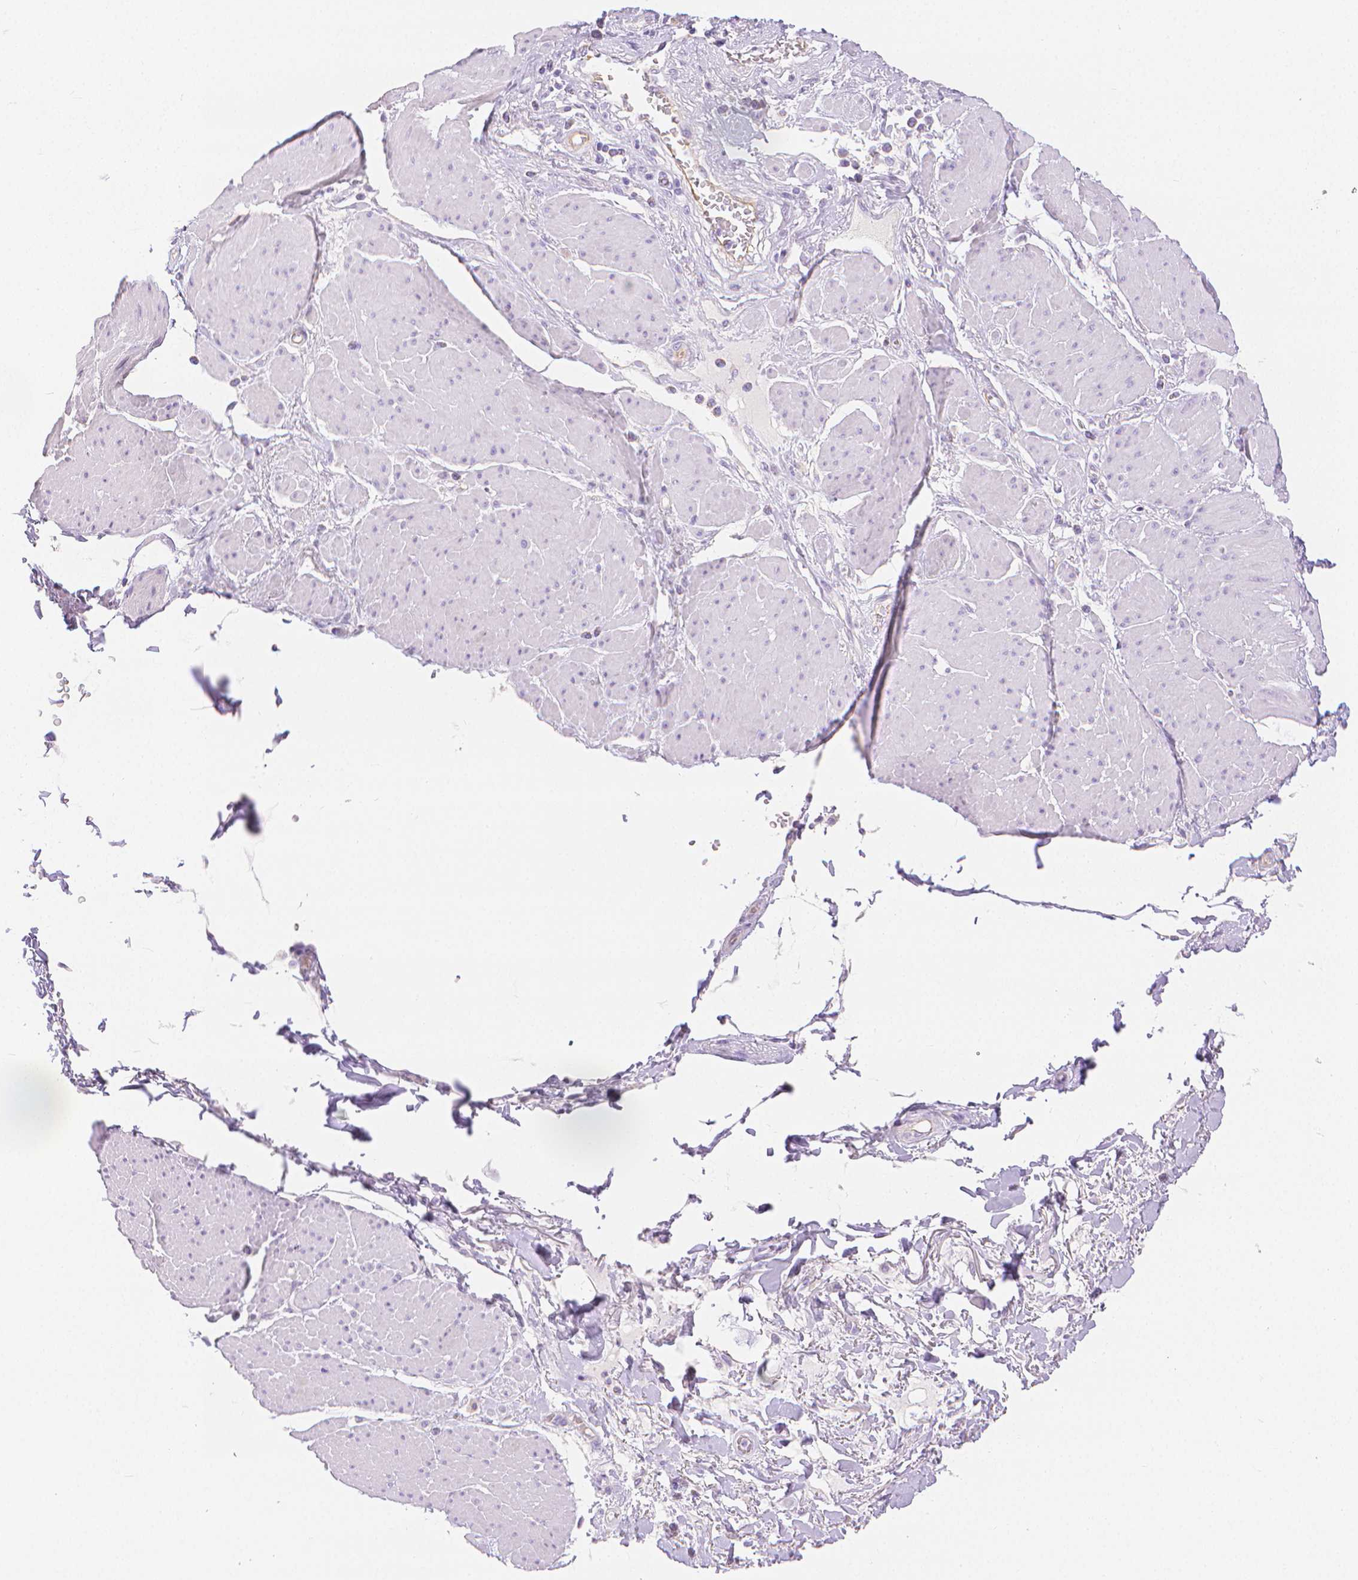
{"staining": {"intensity": "negative", "quantity": "none", "location": "none"}, "tissue": "adipose tissue", "cell_type": "Adipocytes", "image_type": "normal", "snomed": [{"axis": "morphology", "description": "Normal tissue, NOS"}, {"axis": "topography", "description": "Vagina"}, {"axis": "topography", "description": "Peripheral nerve tissue"}], "caption": "This is a photomicrograph of immunohistochemistry staining of benign adipose tissue, which shows no expression in adipocytes. The staining was performed using DAB (3,3'-diaminobenzidine) to visualize the protein expression in brown, while the nuclei were stained in blue with hematoxylin (Magnification: 20x).", "gene": "SLC27A5", "patient": {"sex": "female", "age": 71}}